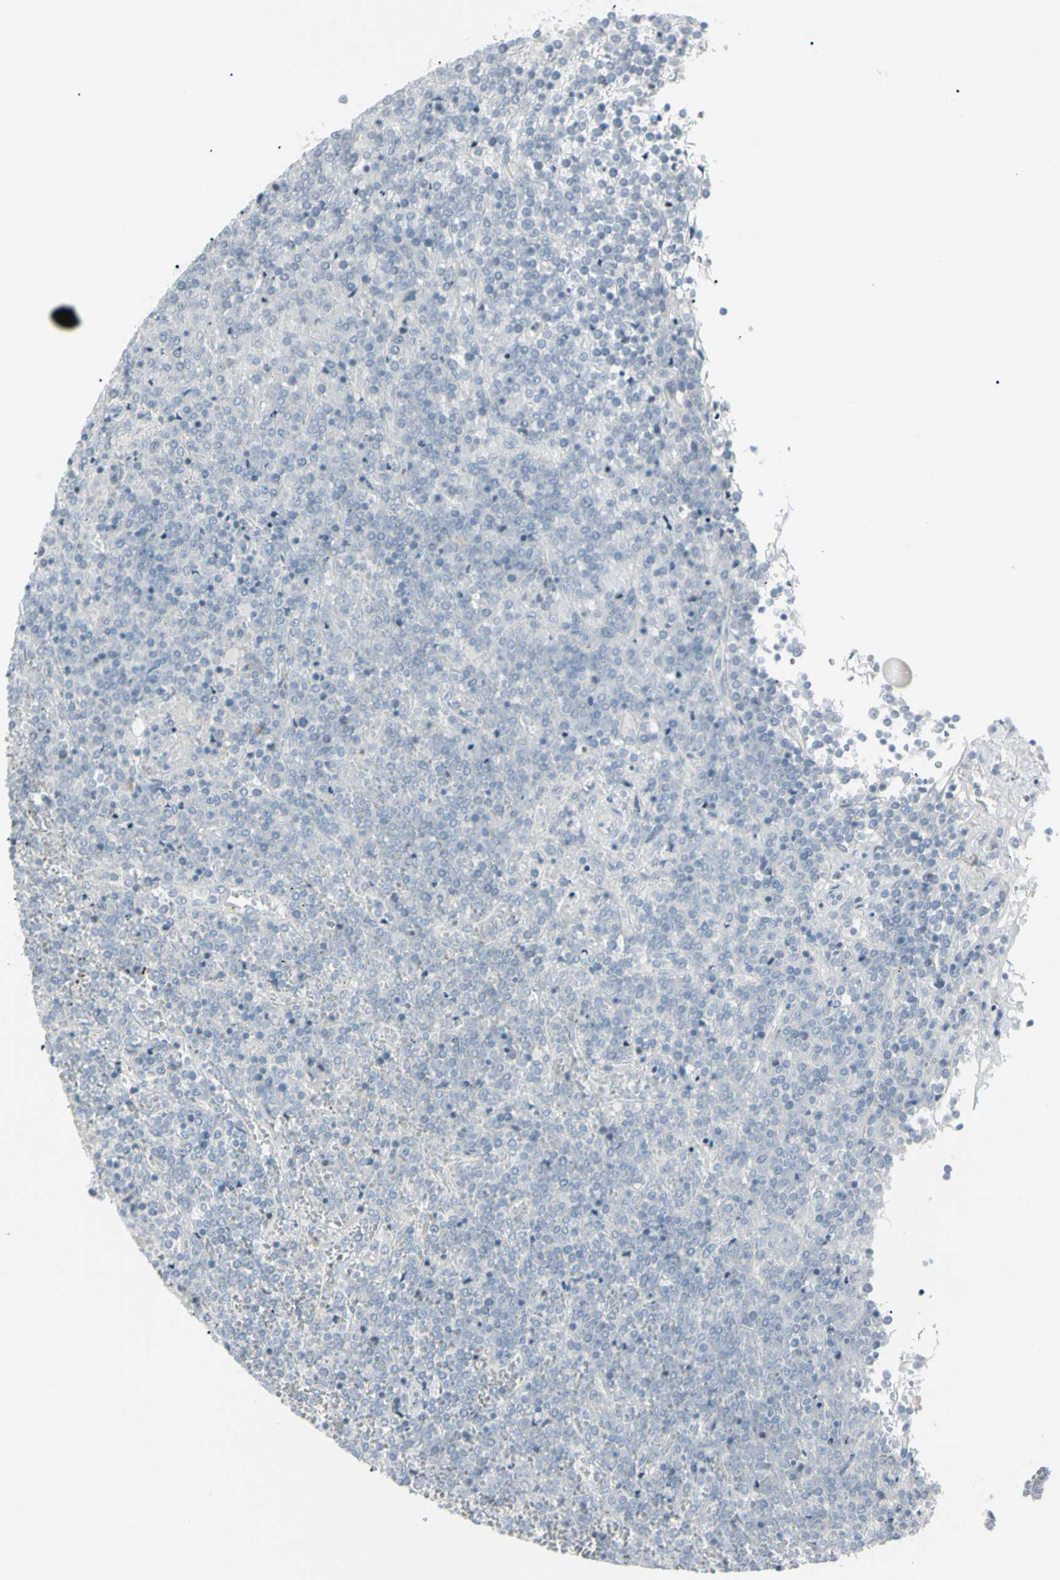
{"staining": {"intensity": "negative", "quantity": "none", "location": "none"}, "tissue": "lymphoma", "cell_type": "Tumor cells", "image_type": "cancer", "snomed": [{"axis": "morphology", "description": "Malignant lymphoma, non-Hodgkin's type, Low grade"}, {"axis": "topography", "description": "Spleen"}], "caption": "Tumor cells show no significant protein staining in lymphoma.", "gene": "PIP", "patient": {"sex": "female", "age": 19}}